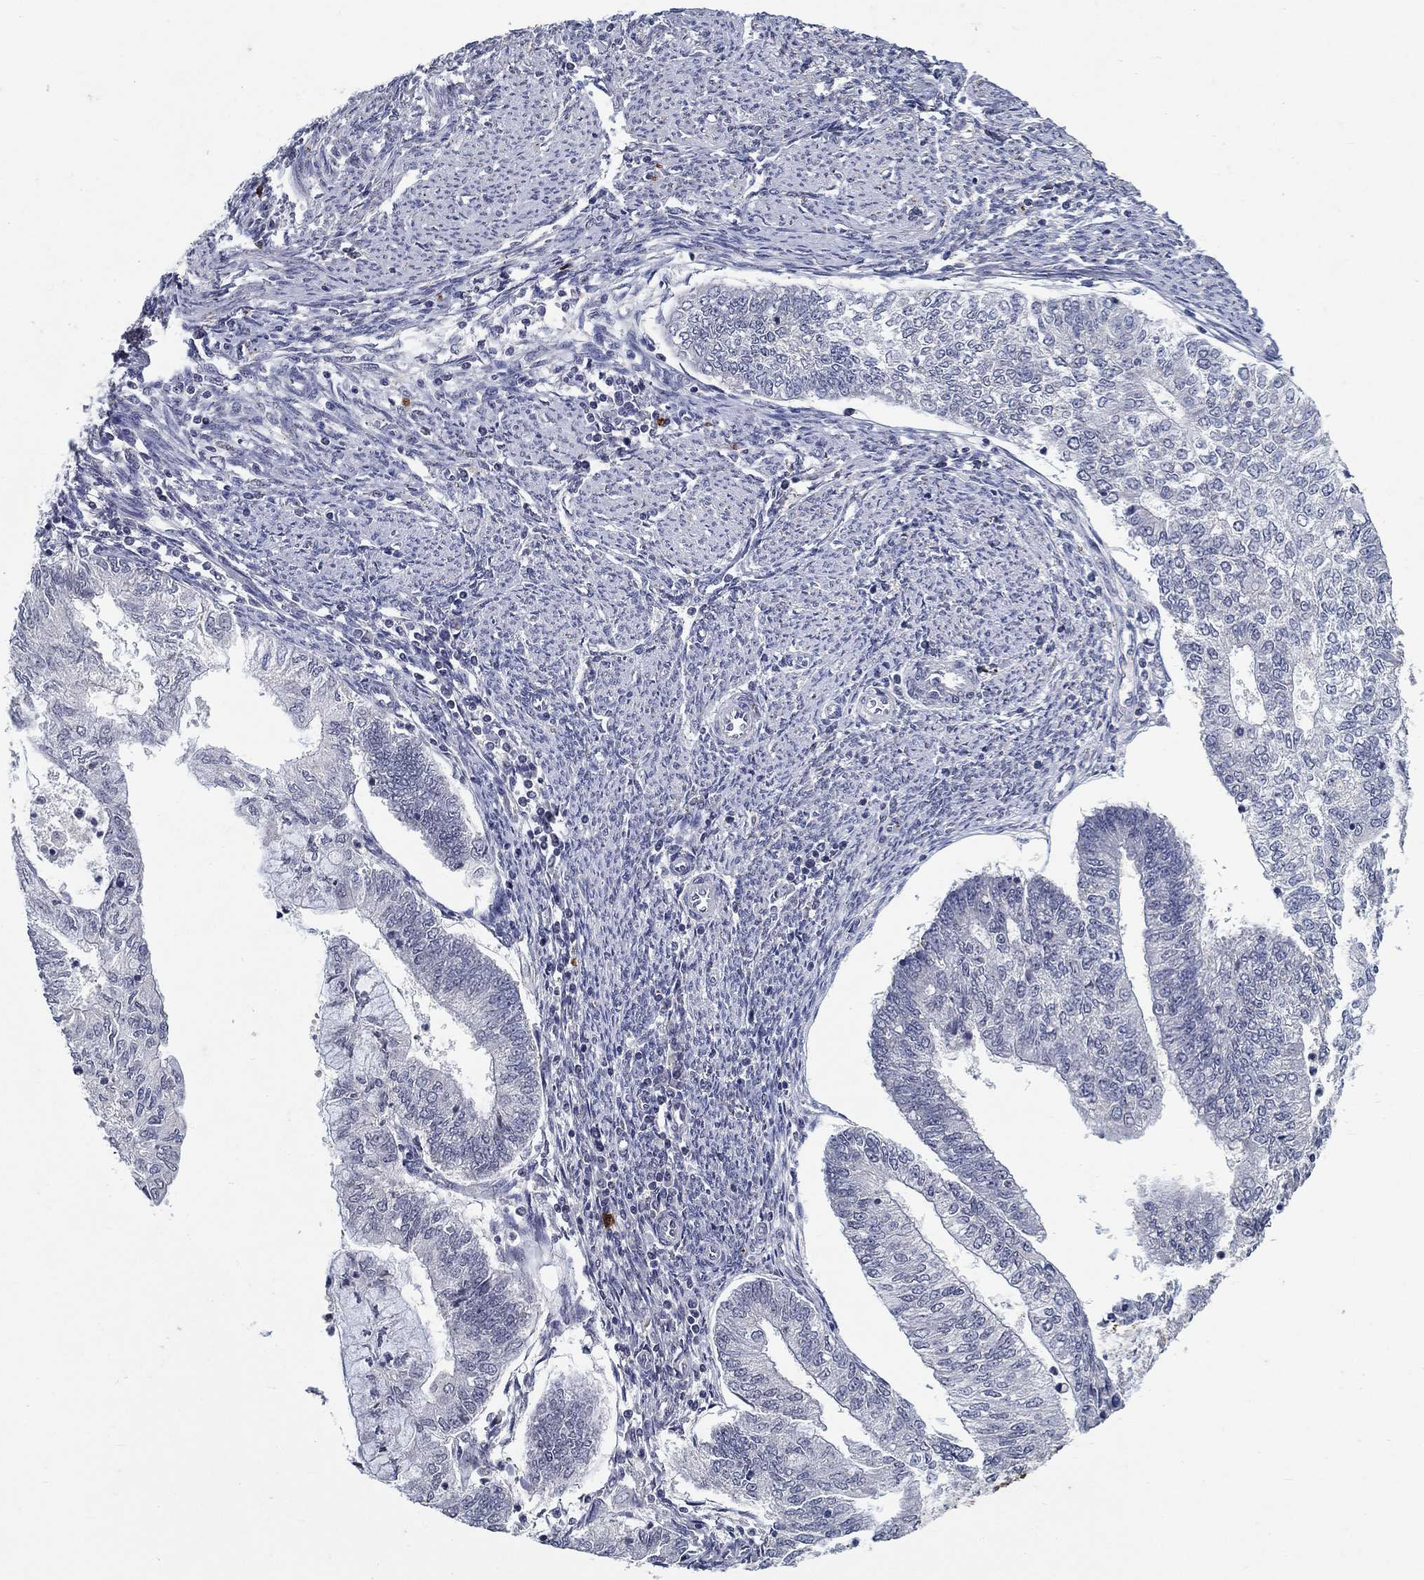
{"staining": {"intensity": "negative", "quantity": "none", "location": "none"}, "tissue": "endometrial cancer", "cell_type": "Tumor cells", "image_type": "cancer", "snomed": [{"axis": "morphology", "description": "Adenocarcinoma, NOS"}, {"axis": "topography", "description": "Endometrium"}], "caption": "IHC of endometrial cancer (adenocarcinoma) reveals no positivity in tumor cells.", "gene": "PROZ", "patient": {"sex": "female", "age": 59}}